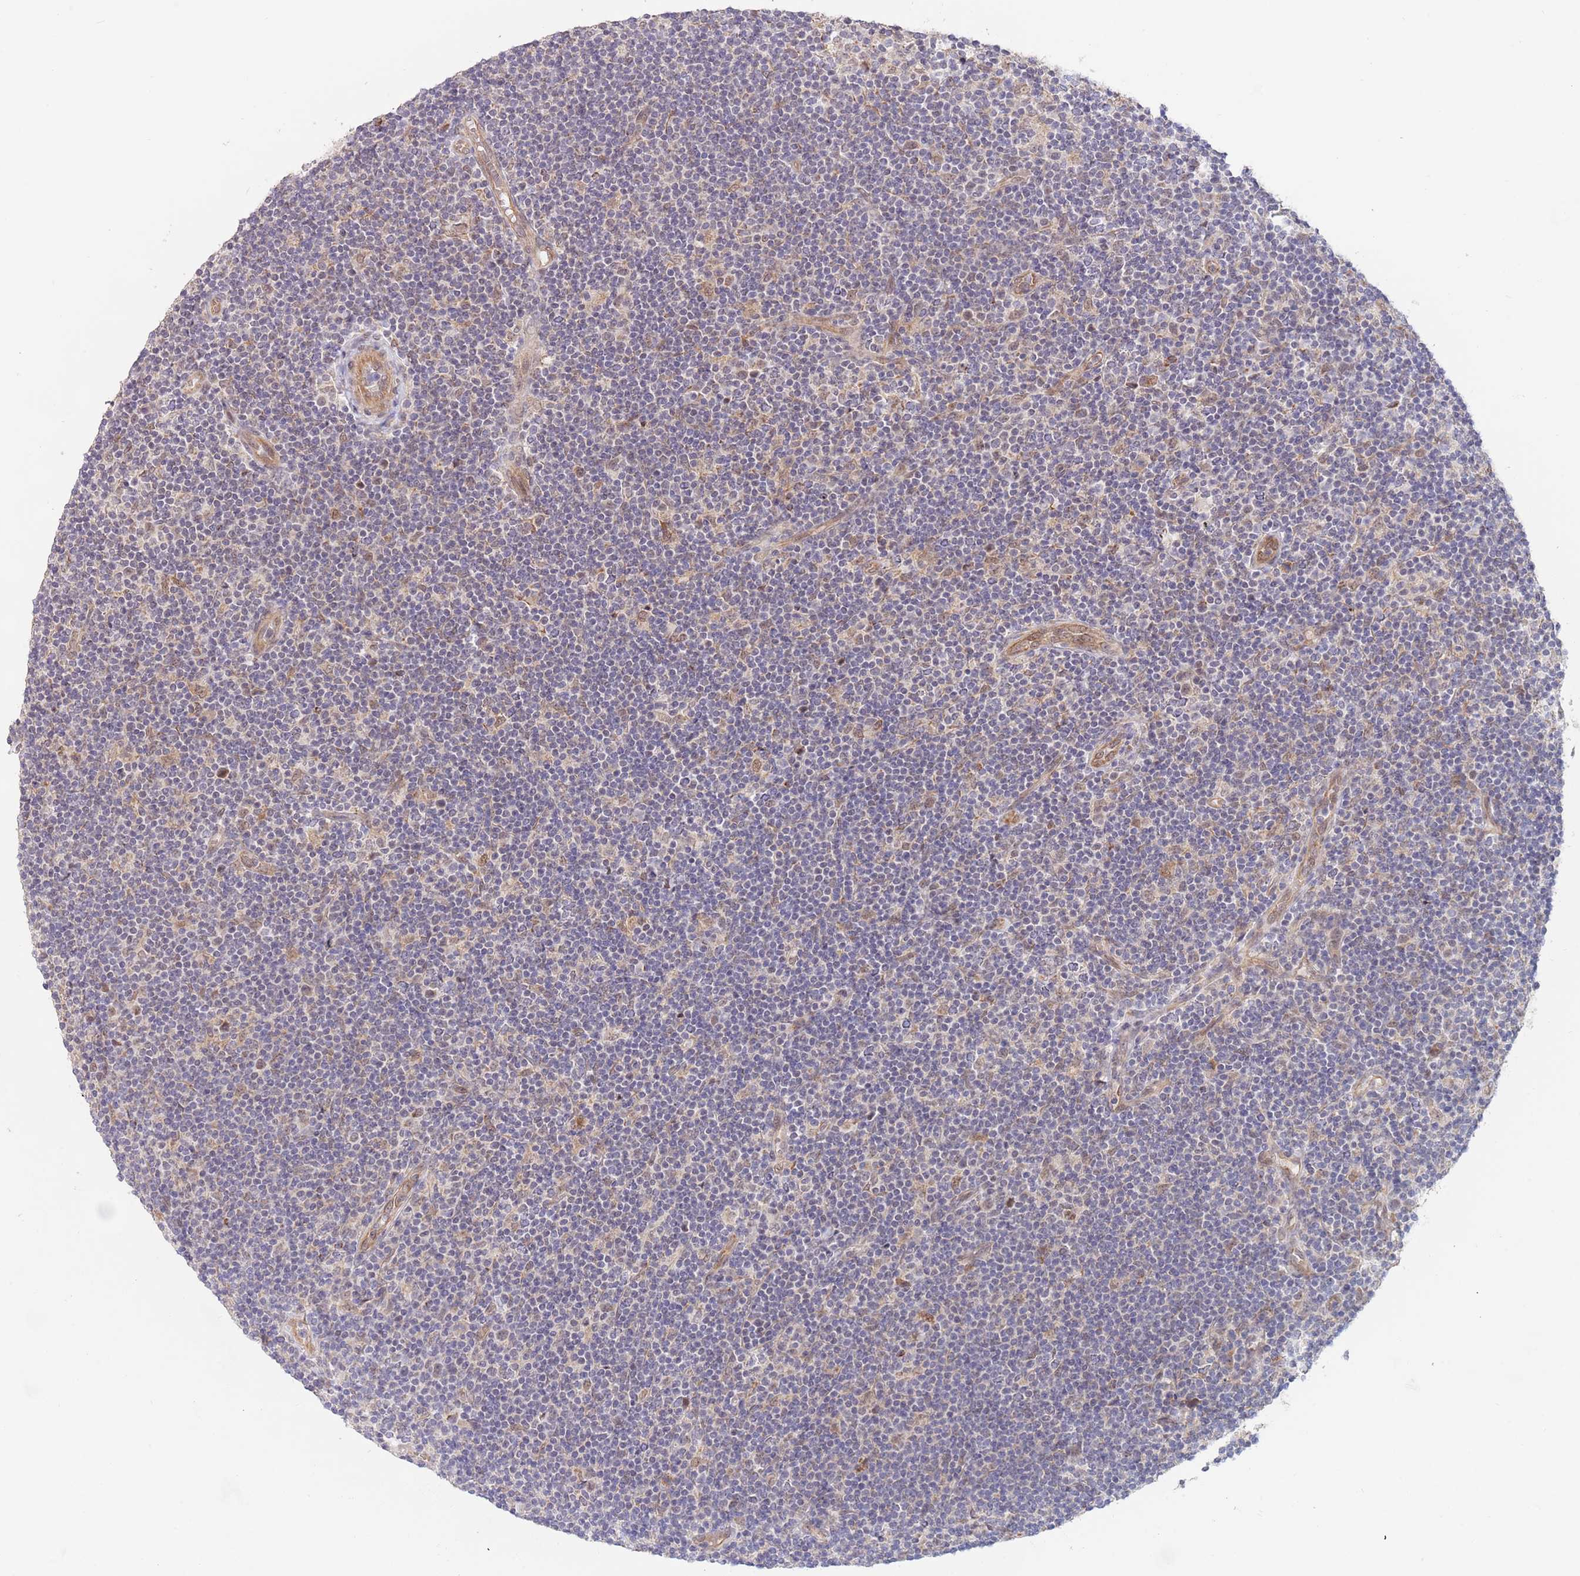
{"staining": {"intensity": "moderate", "quantity": ">75%", "location": "cytoplasmic/membranous"}, "tissue": "lymphoma", "cell_type": "Tumor cells", "image_type": "cancer", "snomed": [{"axis": "morphology", "description": "Hodgkin's disease, NOS"}, {"axis": "topography", "description": "Lymph node"}], "caption": "Brown immunohistochemical staining in human lymphoma displays moderate cytoplasmic/membranous expression in about >75% of tumor cells. Using DAB (brown) and hematoxylin (blue) stains, captured at high magnification using brightfield microscopy.", "gene": "UQCC3", "patient": {"sex": "female", "age": 57}}